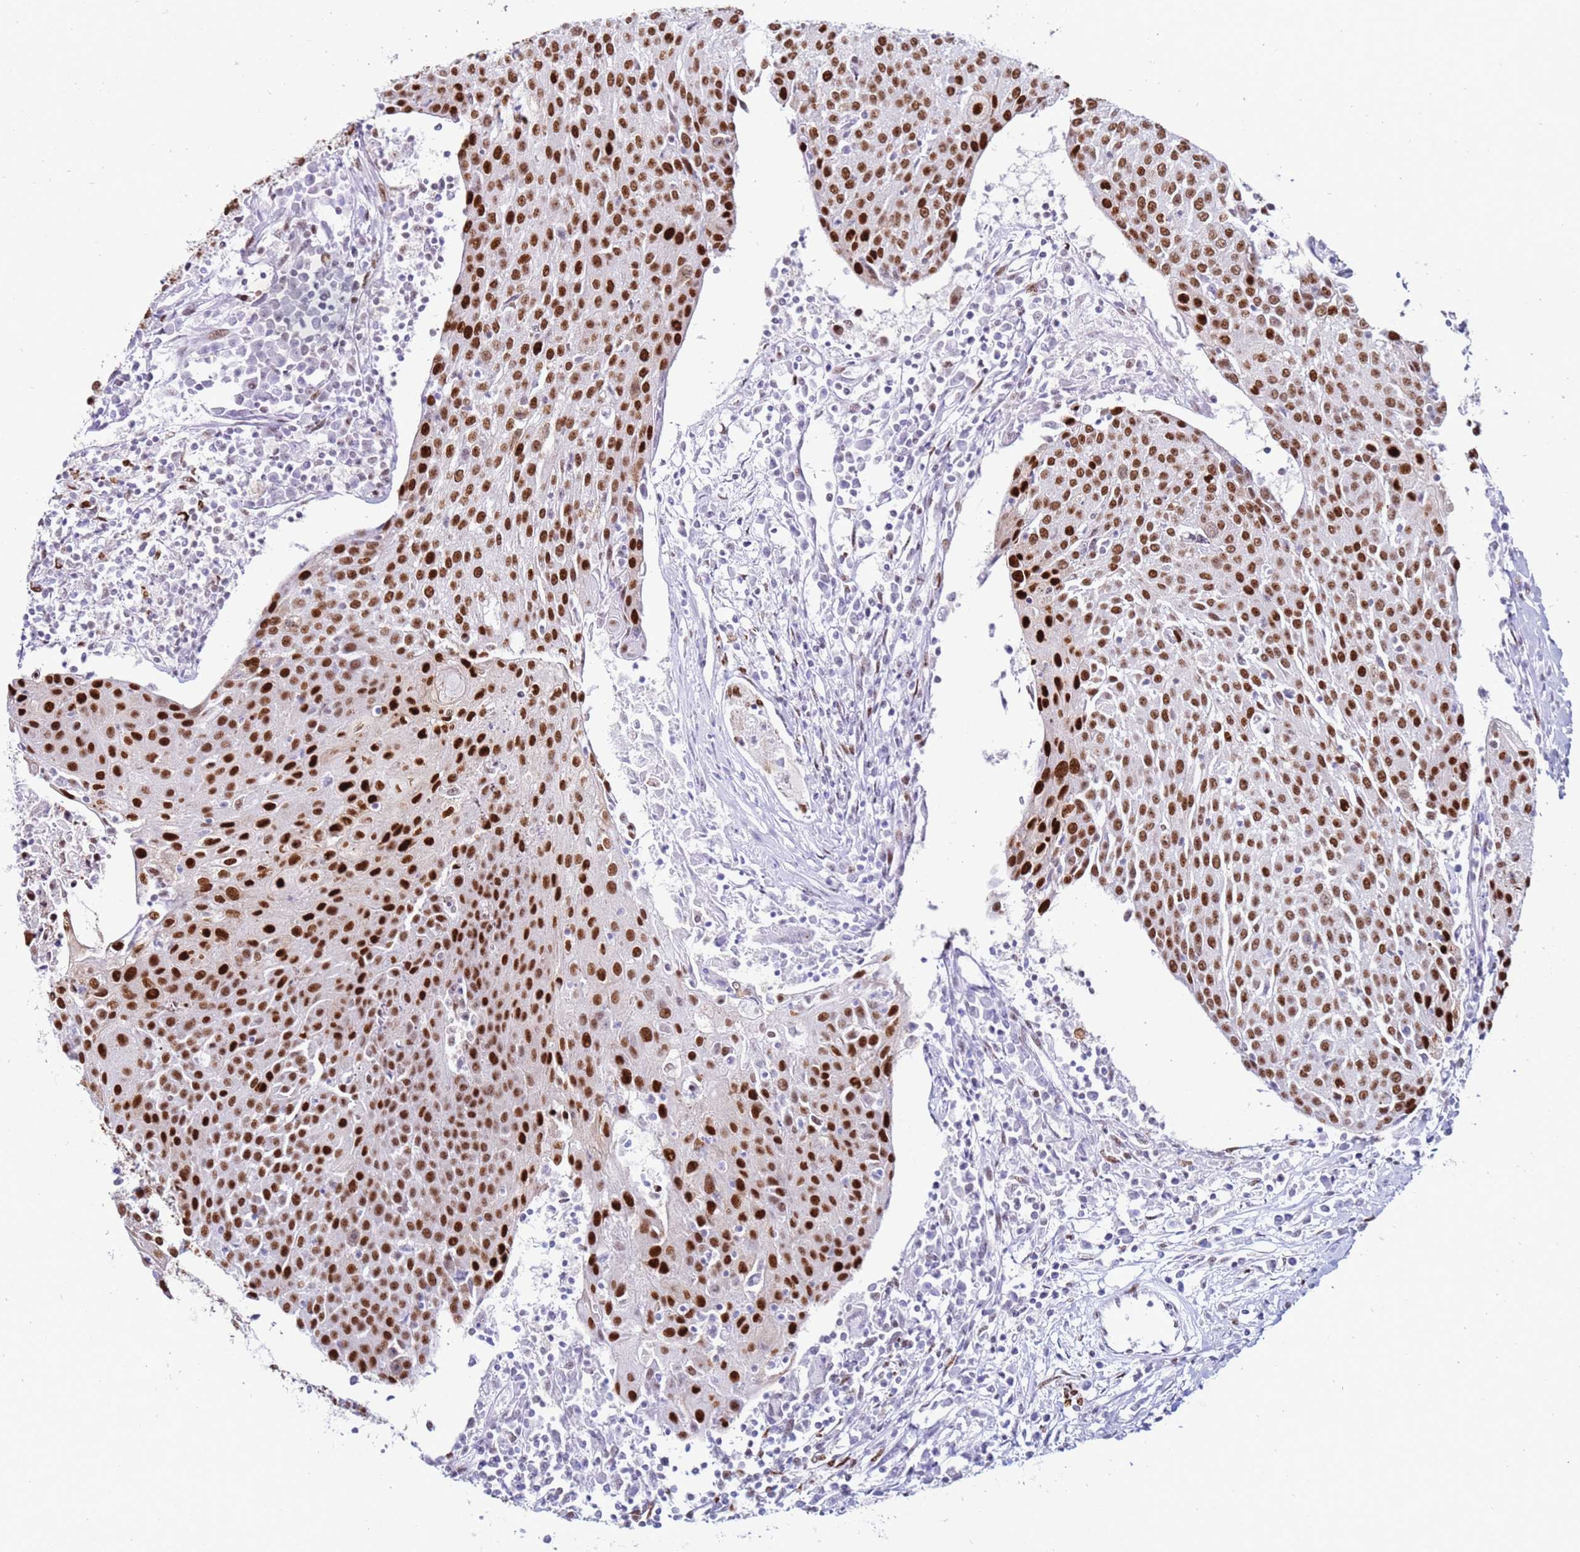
{"staining": {"intensity": "strong", "quantity": ">75%", "location": "nuclear"}, "tissue": "urothelial cancer", "cell_type": "Tumor cells", "image_type": "cancer", "snomed": [{"axis": "morphology", "description": "Urothelial carcinoma, High grade"}, {"axis": "topography", "description": "Urinary bladder"}], "caption": "The micrograph demonstrates immunohistochemical staining of urothelial carcinoma (high-grade). There is strong nuclear positivity is present in about >75% of tumor cells.", "gene": "KPNA4", "patient": {"sex": "female", "age": 85}}